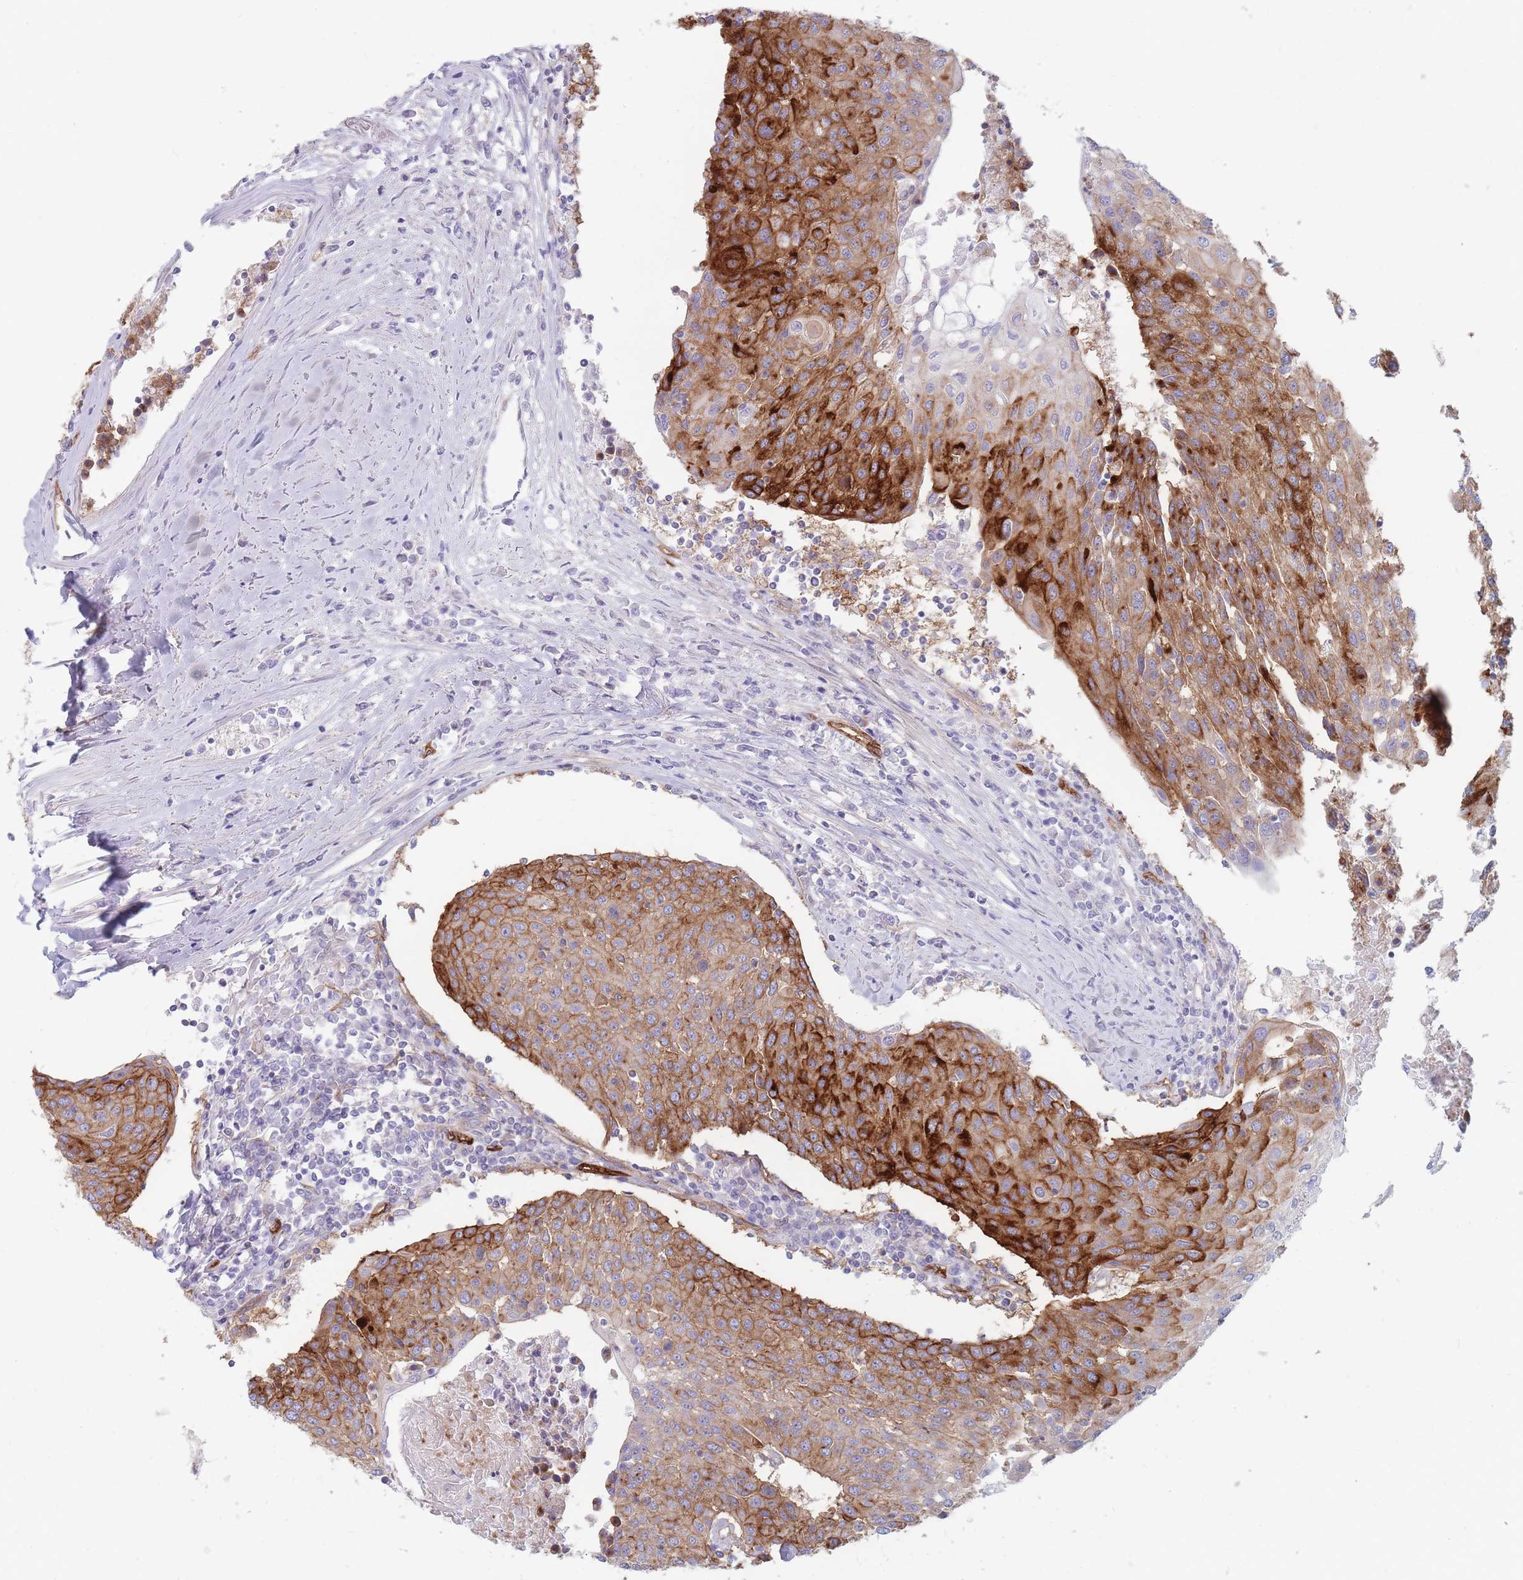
{"staining": {"intensity": "strong", "quantity": ">75%", "location": "cytoplasmic/membranous"}, "tissue": "urothelial cancer", "cell_type": "Tumor cells", "image_type": "cancer", "snomed": [{"axis": "morphology", "description": "Urothelial carcinoma, High grade"}, {"axis": "topography", "description": "Urinary bladder"}], "caption": "High-magnification brightfield microscopy of urothelial carcinoma (high-grade) stained with DAB (brown) and counterstained with hematoxylin (blue). tumor cells exhibit strong cytoplasmic/membranous staining is appreciated in approximately>75% of cells.", "gene": "PLPP1", "patient": {"sex": "female", "age": 85}}